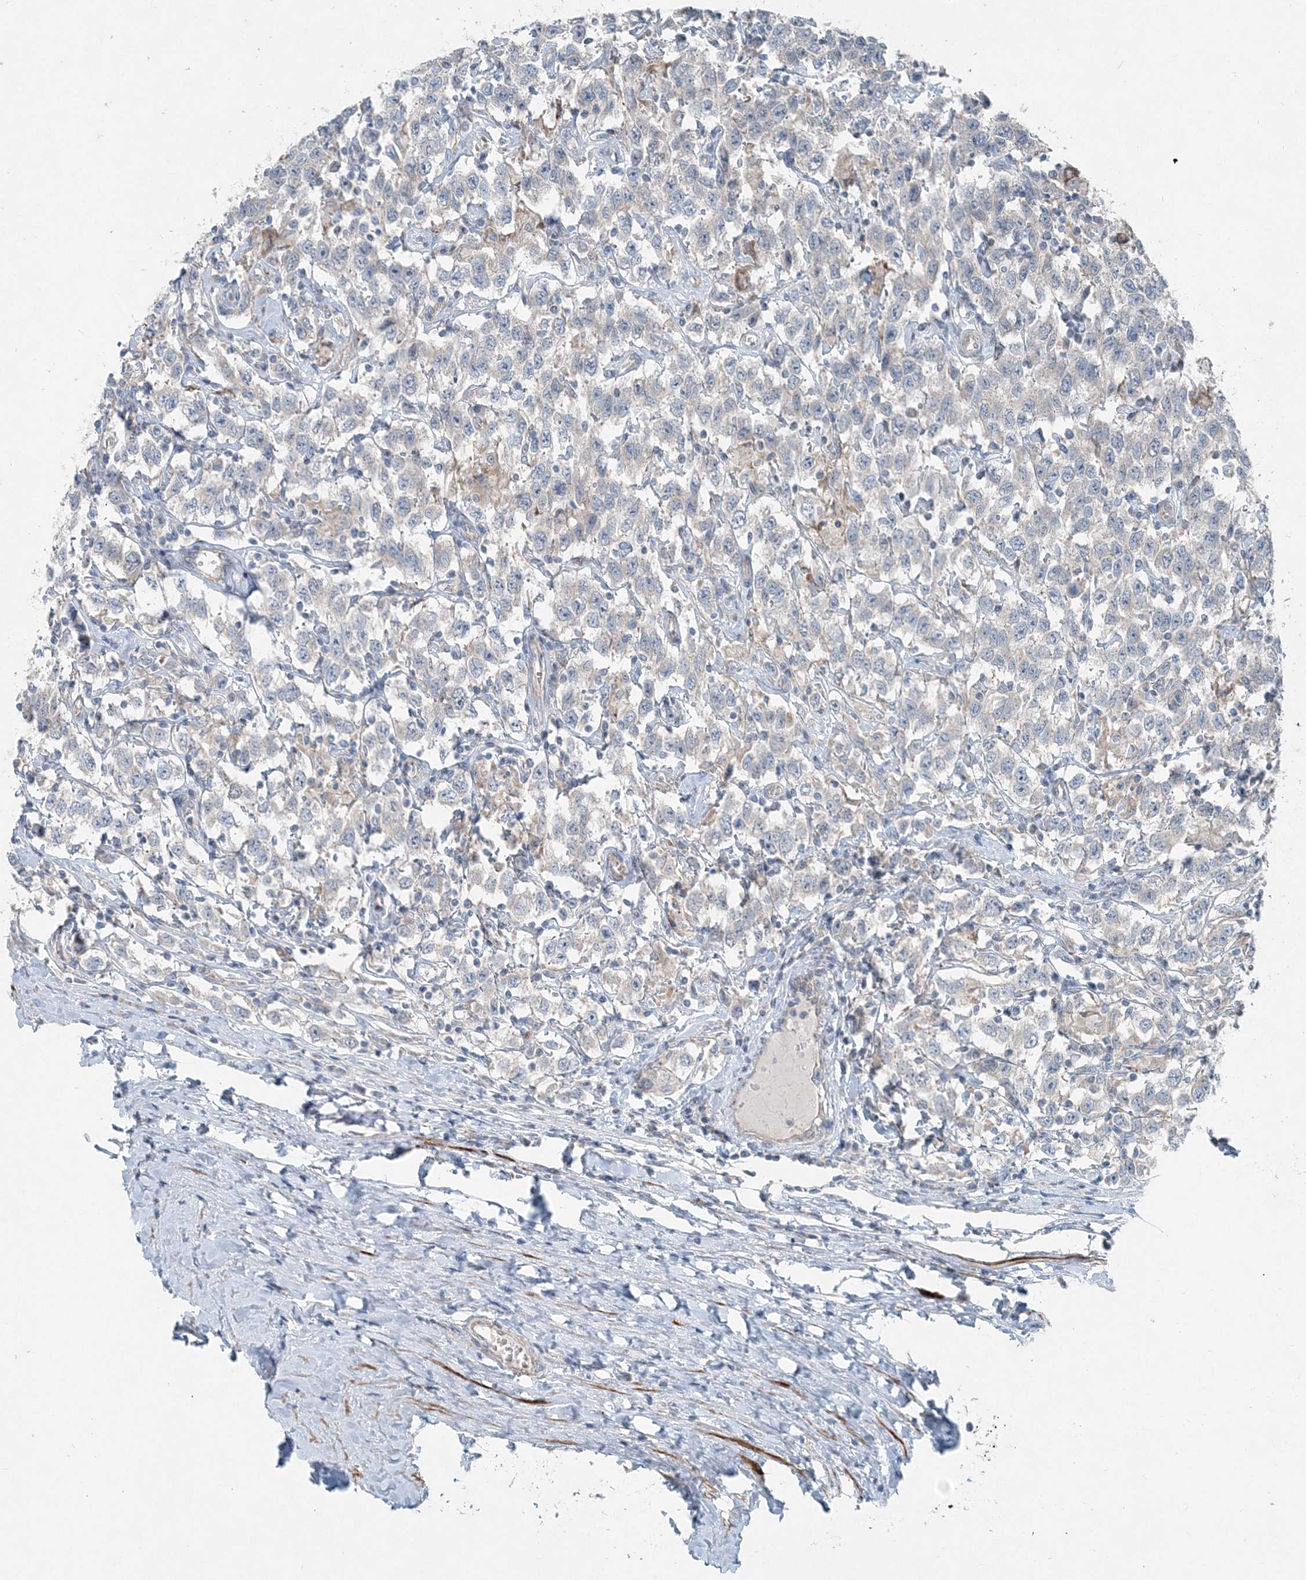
{"staining": {"intensity": "negative", "quantity": "none", "location": "none"}, "tissue": "testis cancer", "cell_type": "Tumor cells", "image_type": "cancer", "snomed": [{"axis": "morphology", "description": "Seminoma, NOS"}, {"axis": "topography", "description": "Testis"}], "caption": "The image demonstrates no significant positivity in tumor cells of seminoma (testis).", "gene": "INTU", "patient": {"sex": "male", "age": 41}}